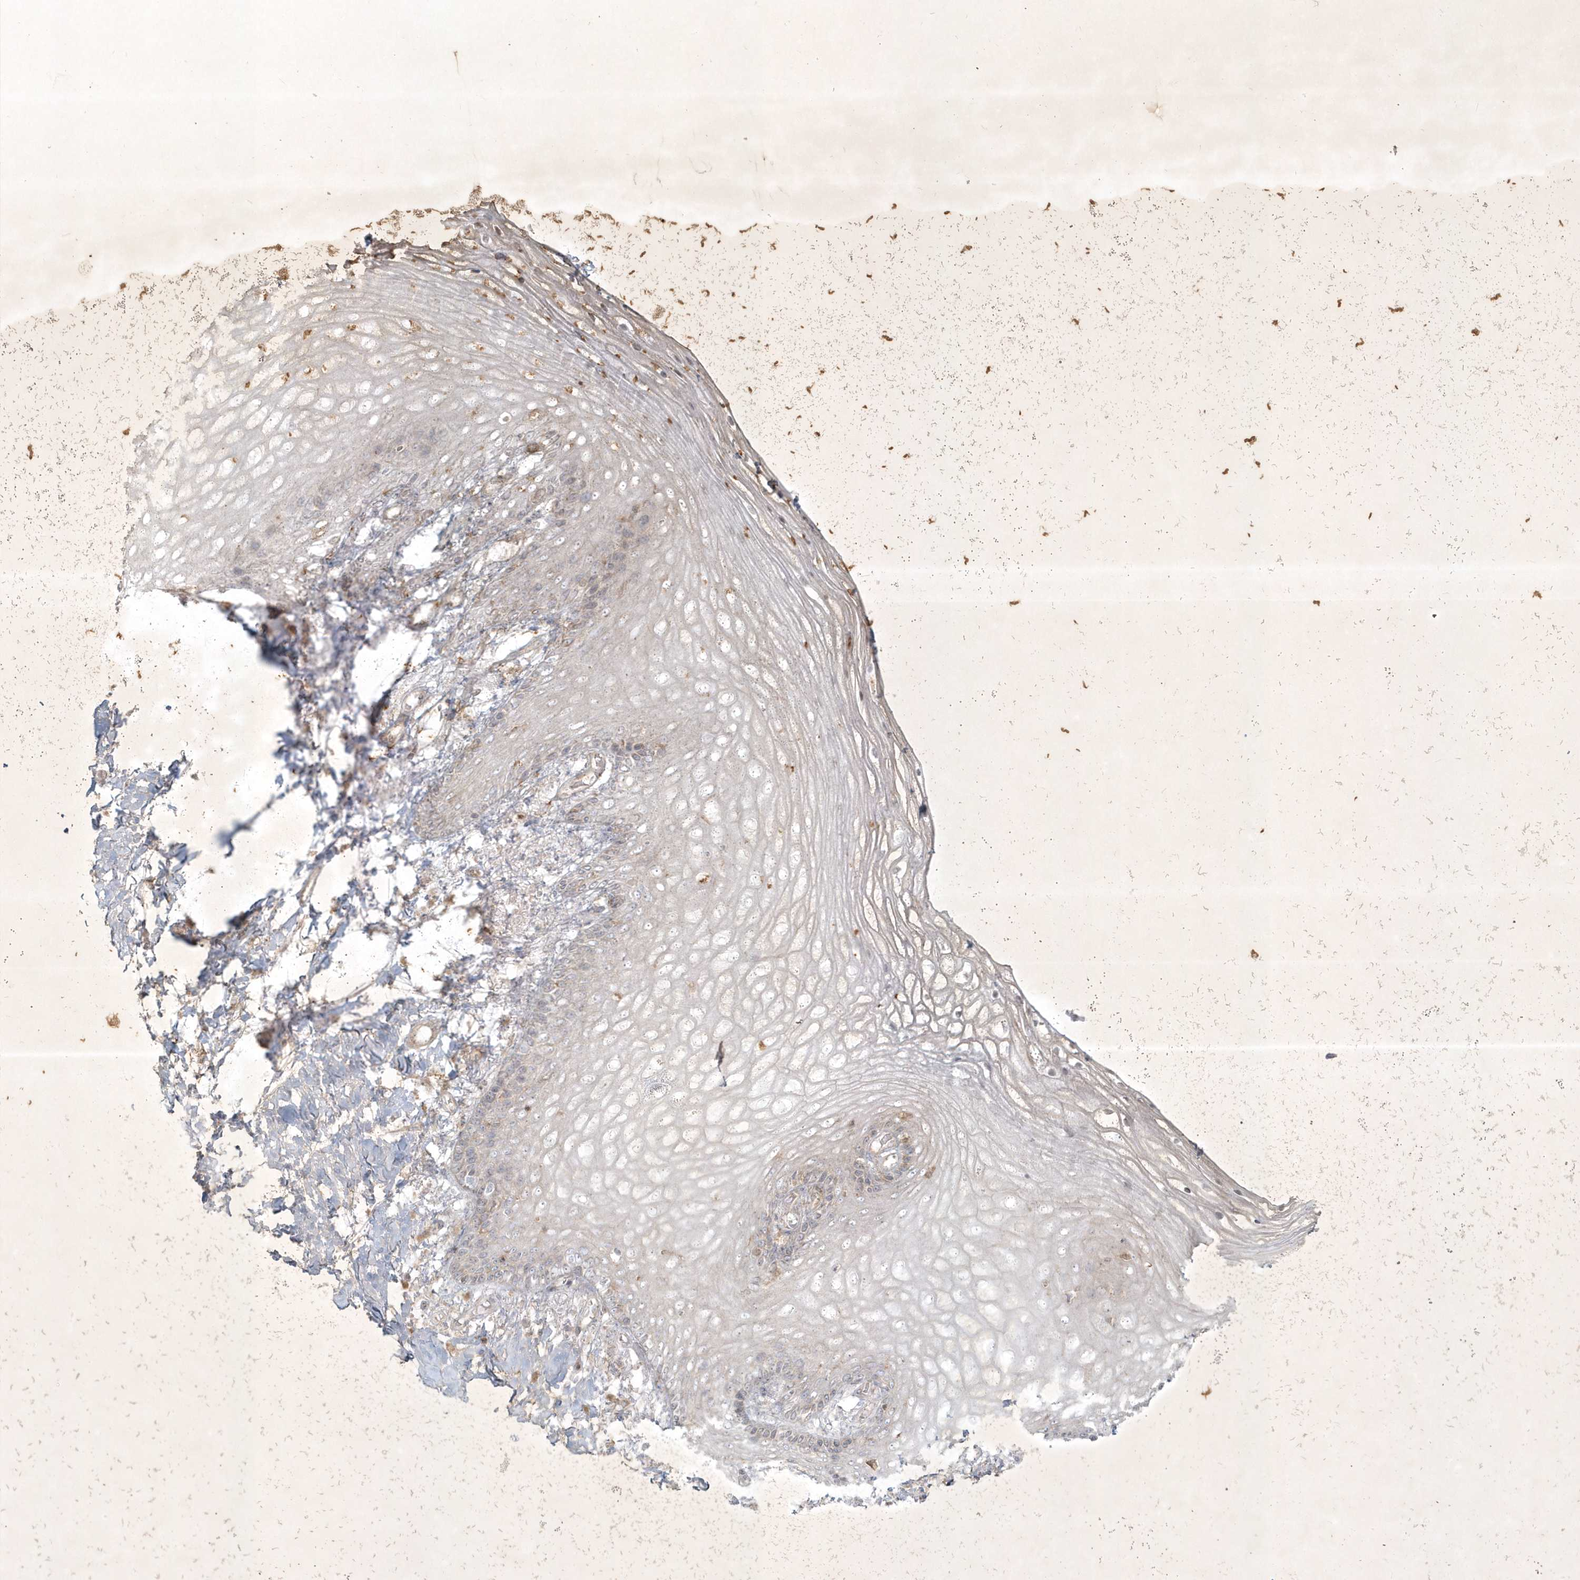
{"staining": {"intensity": "weak", "quantity": "<25%", "location": "cytoplasmic/membranous"}, "tissue": "vagina", "cell_type": "Squamous epithelial cells", "image_type": "normal", "snomed": [{"axis": "morphology", "description": "Normal tissue, NOS"}, {"axis": "topography", "description": "Vagina"}], "caption": "Immunohistochemical staining of normal human vagina shows no significant expression in squamous epithelial cells. (DAB IHC with hematoxylin counter stain).", "gene": "BOD1L2", "patient": {"sex": "female", "age": 60}}